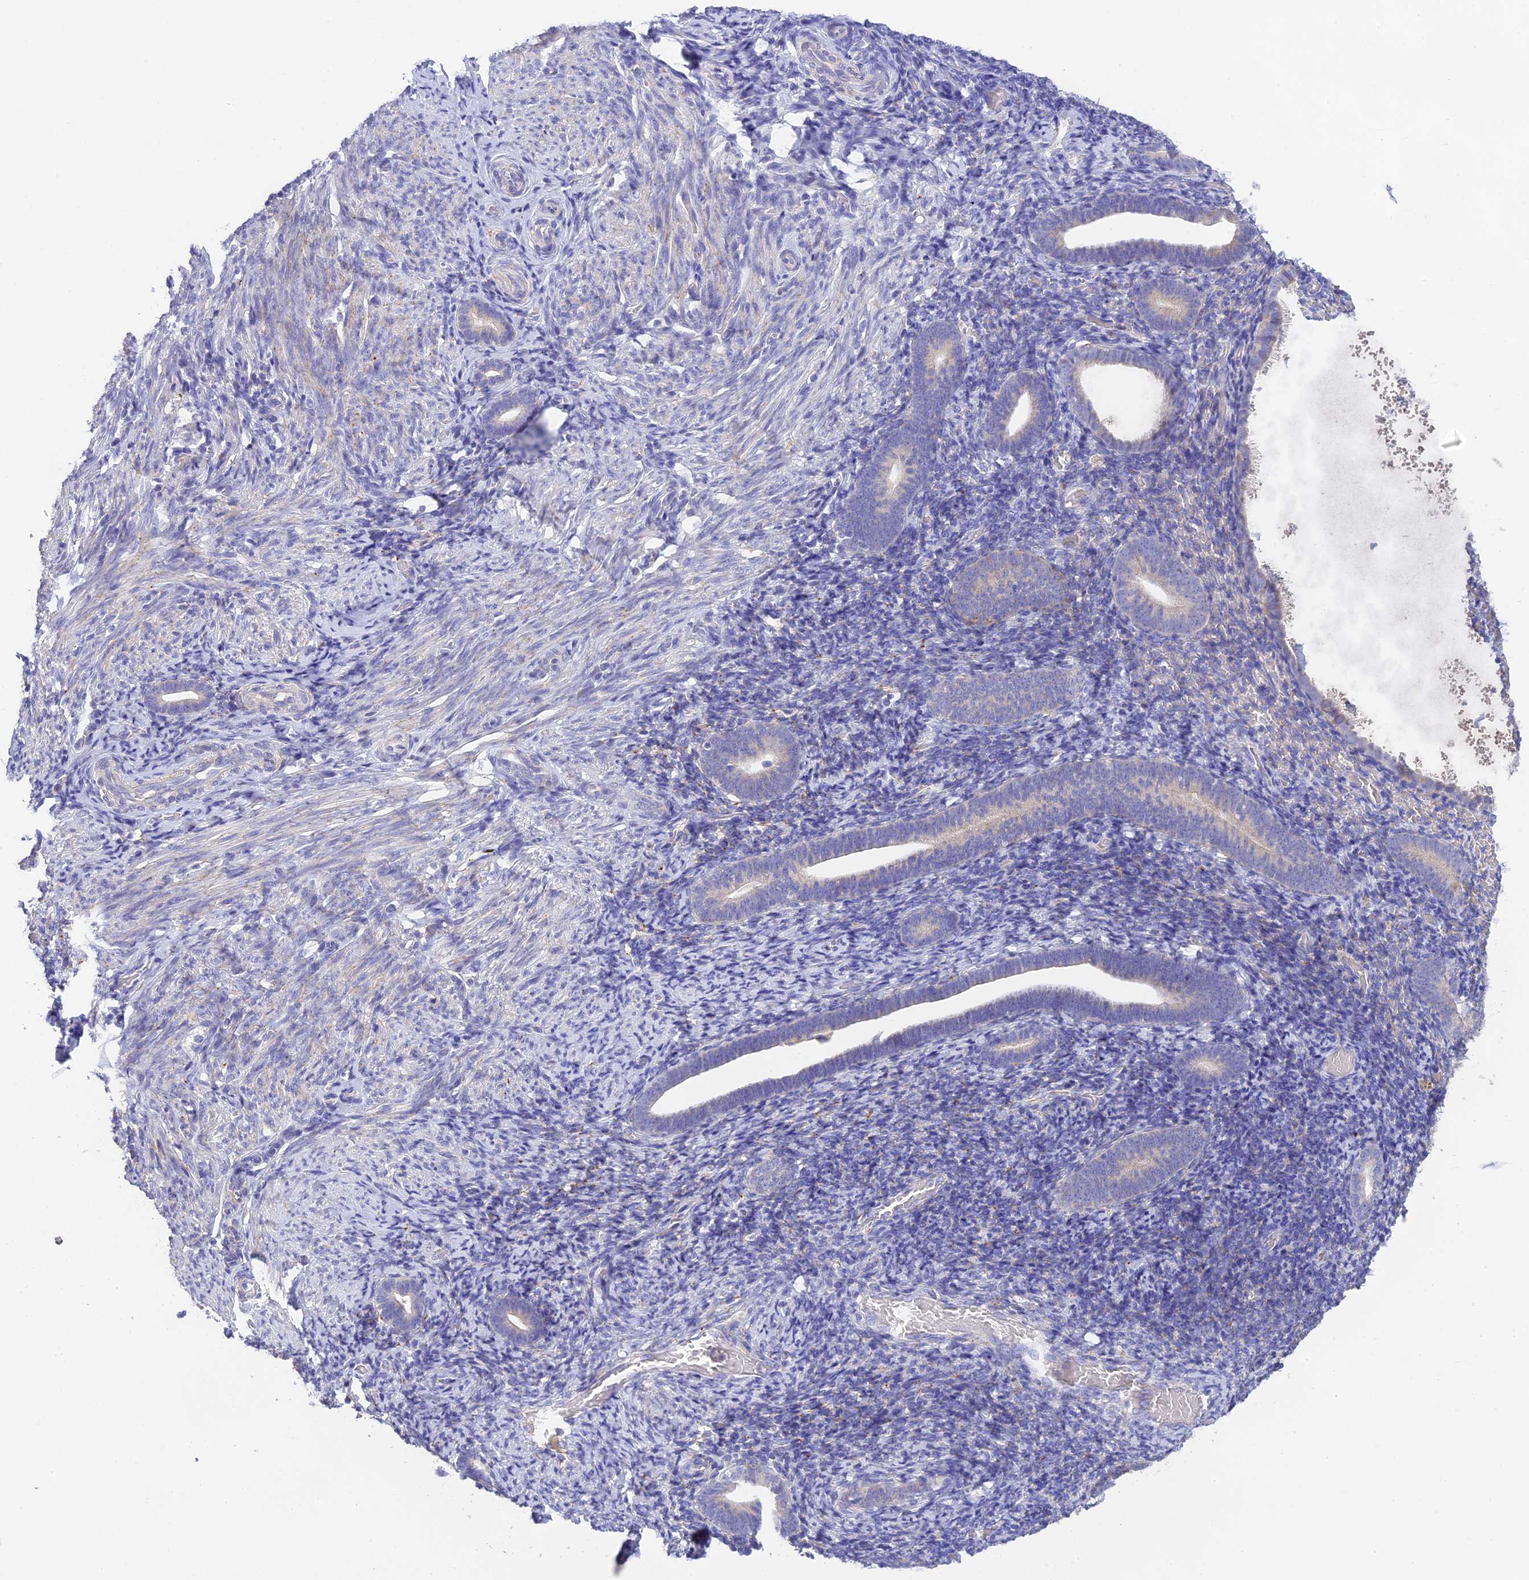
{"staining": {"intensity": "negative", "quantity": "none", "location": "none"}, "tissue": "endometrium", "cell_type": "Cells in endometrial stroma", "image_type": "normal", "snomed": [{"axis": "morphology", "description": "Normal tissue, NOS"}, {"axis": "topography", "description": "Endometrium"}], "caption": "IHC photomicrograph of normal endometrium: human endometrium stained with DAB exhibits no significant protein staining in cells in endometrial stroma. (IHC, brightfield microscopy, high magnification).", "gene": "HSD17B2", "patient": {"sex": "female", "age": 51}}